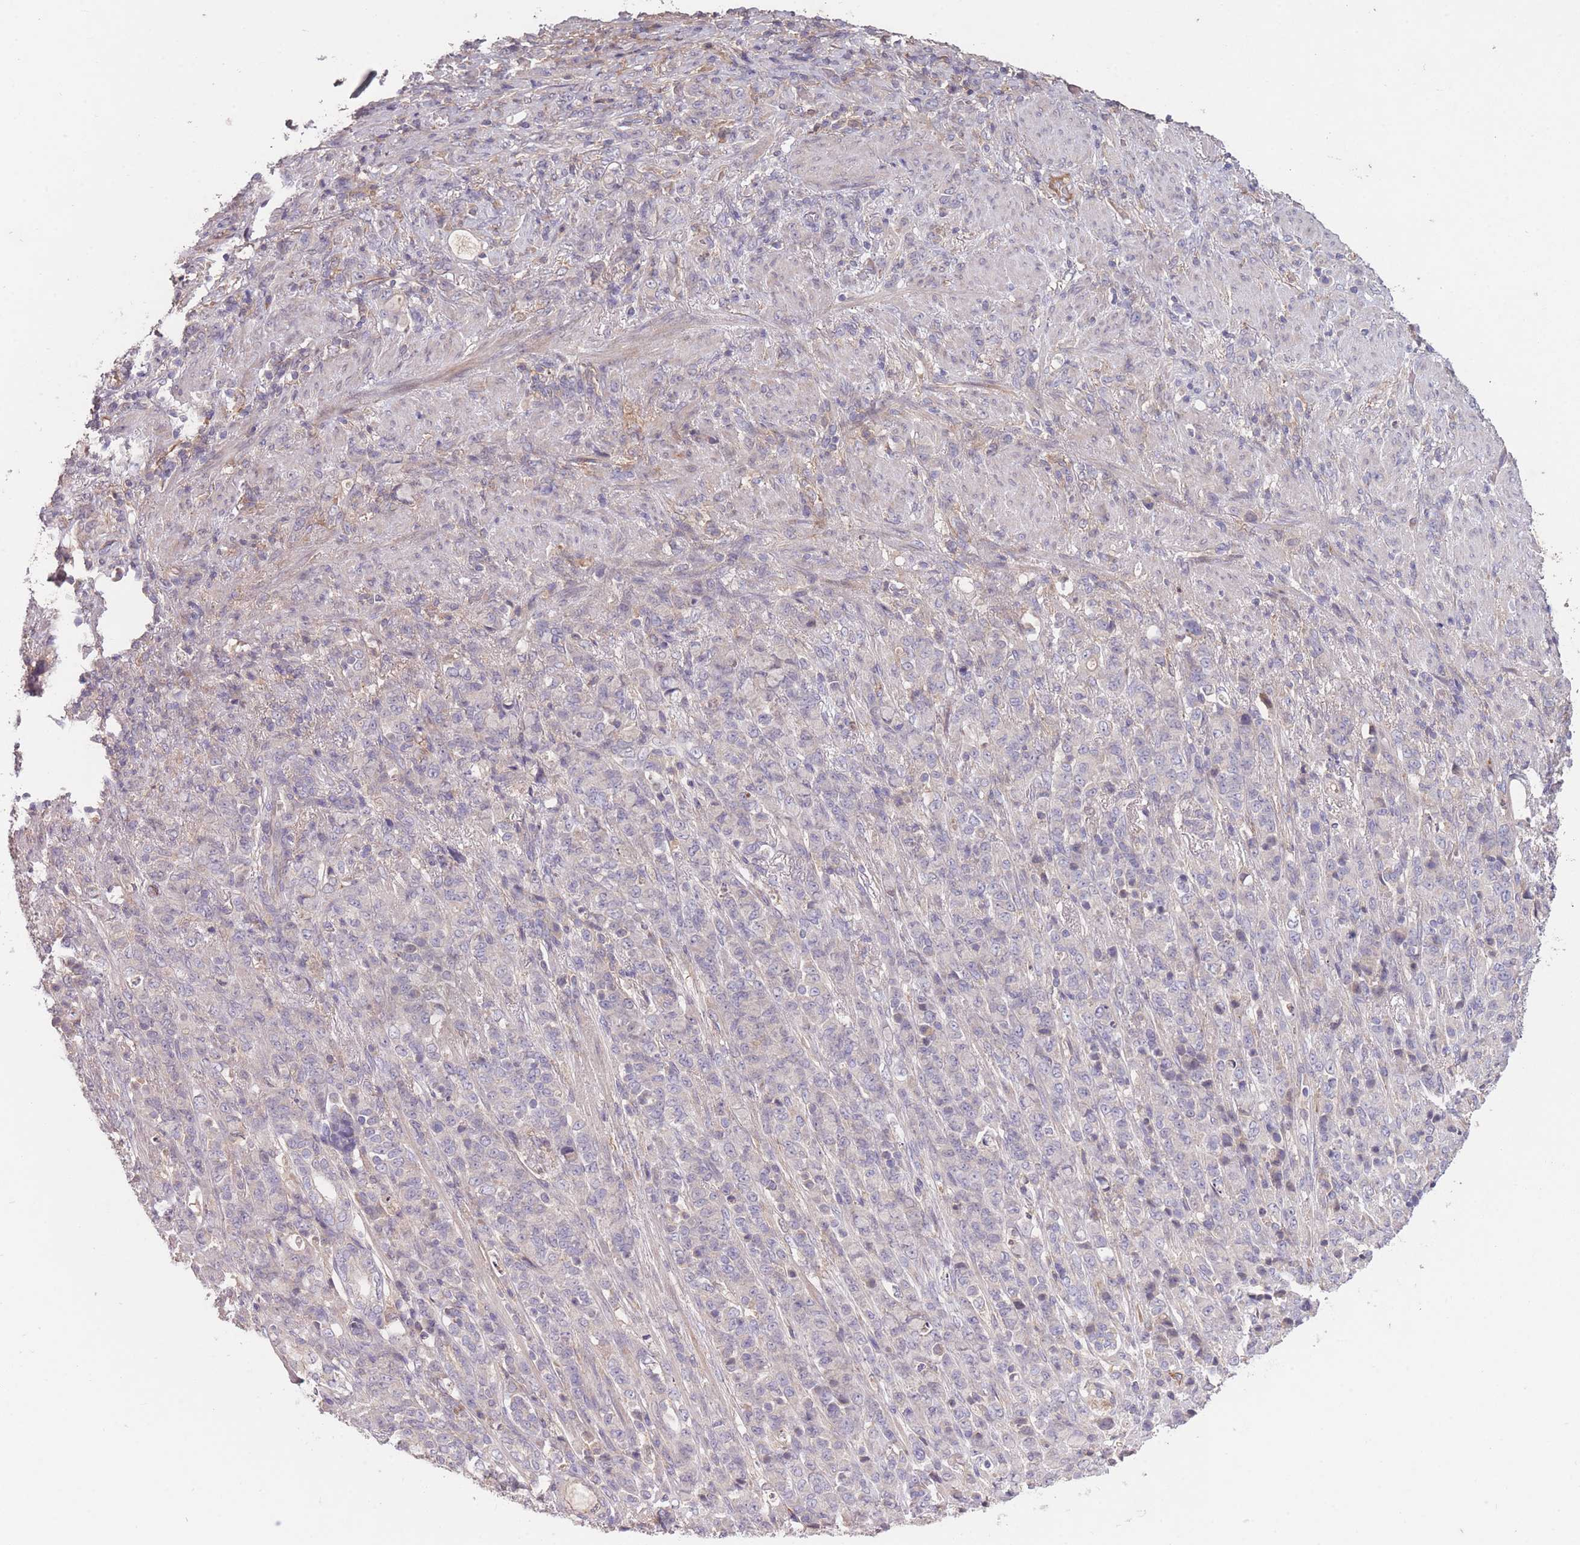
{"staining": {"intensity": "negative", "quantity": "none", "location": "none"}, "tissue": "stomach cancer", "cell_type": "Tumor cells", "image_type": "cancer", "snomed": [{"axis": "morphology", "description": "Adenocarcinoma, NOS"}, {"axis": "topography", "description": "Stomach"}], "caption": "Tumor cells show no significant positivity in adenocarcinoma (stomach).", "gene": "OR2V2", "patient": {"sex": "female", "age": 79}}